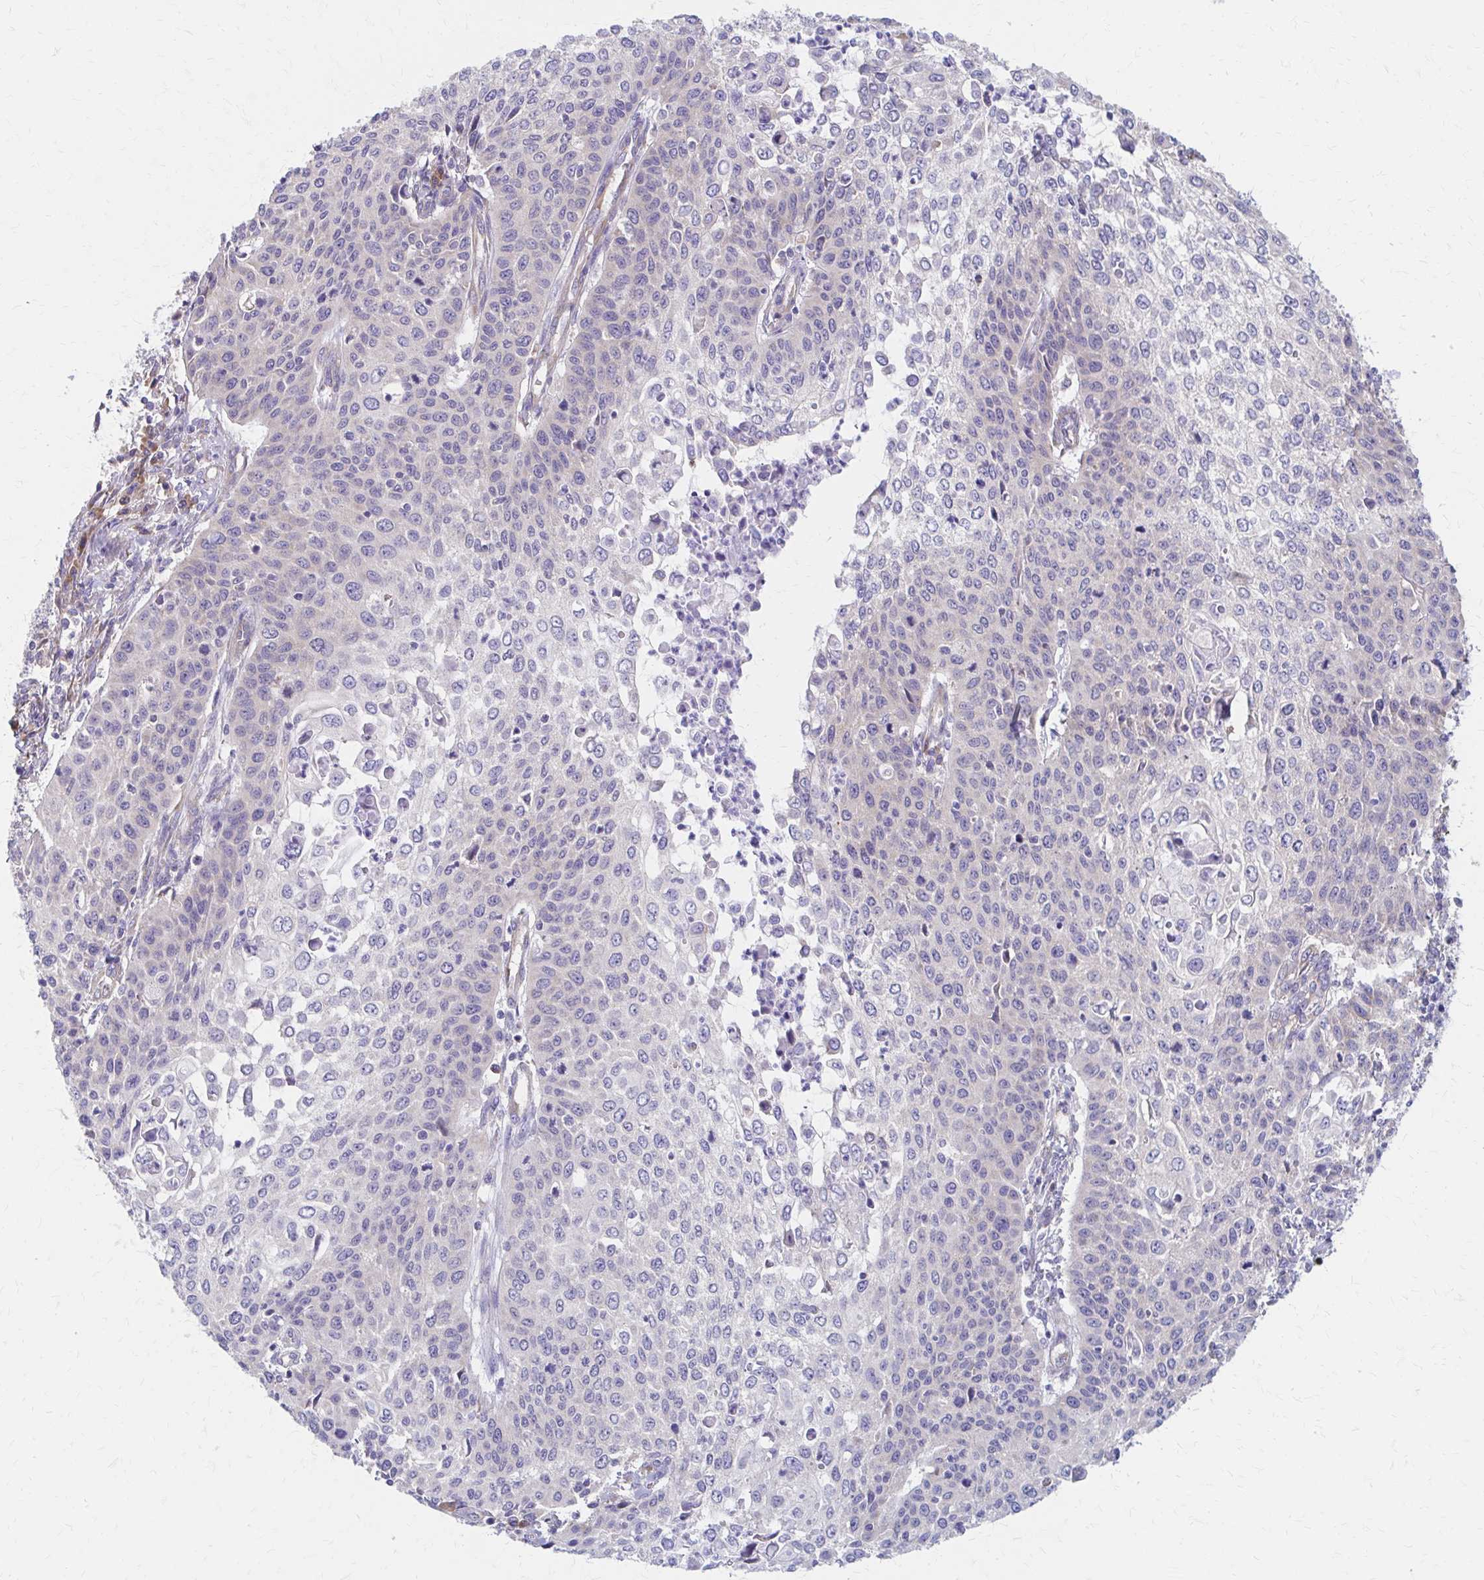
{"staining": {"intensity": "negative", "quantity": "none", "location": "none"}, "tissue": "cervical cancer", "cell_type": "Tumor cells", "image_type": "cancer", "snomed": [{"axis": "morphology", "description": "Squamous cell carcinoma, NOS"}, {"axis": "topography", "description": "Cervix"}], "caption": "DAB immunohistochemical staining of human squamous cell carcinoma (cervical) shows no significant staining in tumor cells.", "gene": "RPL27A", "patient": {"sex": "female", "age": 65}}